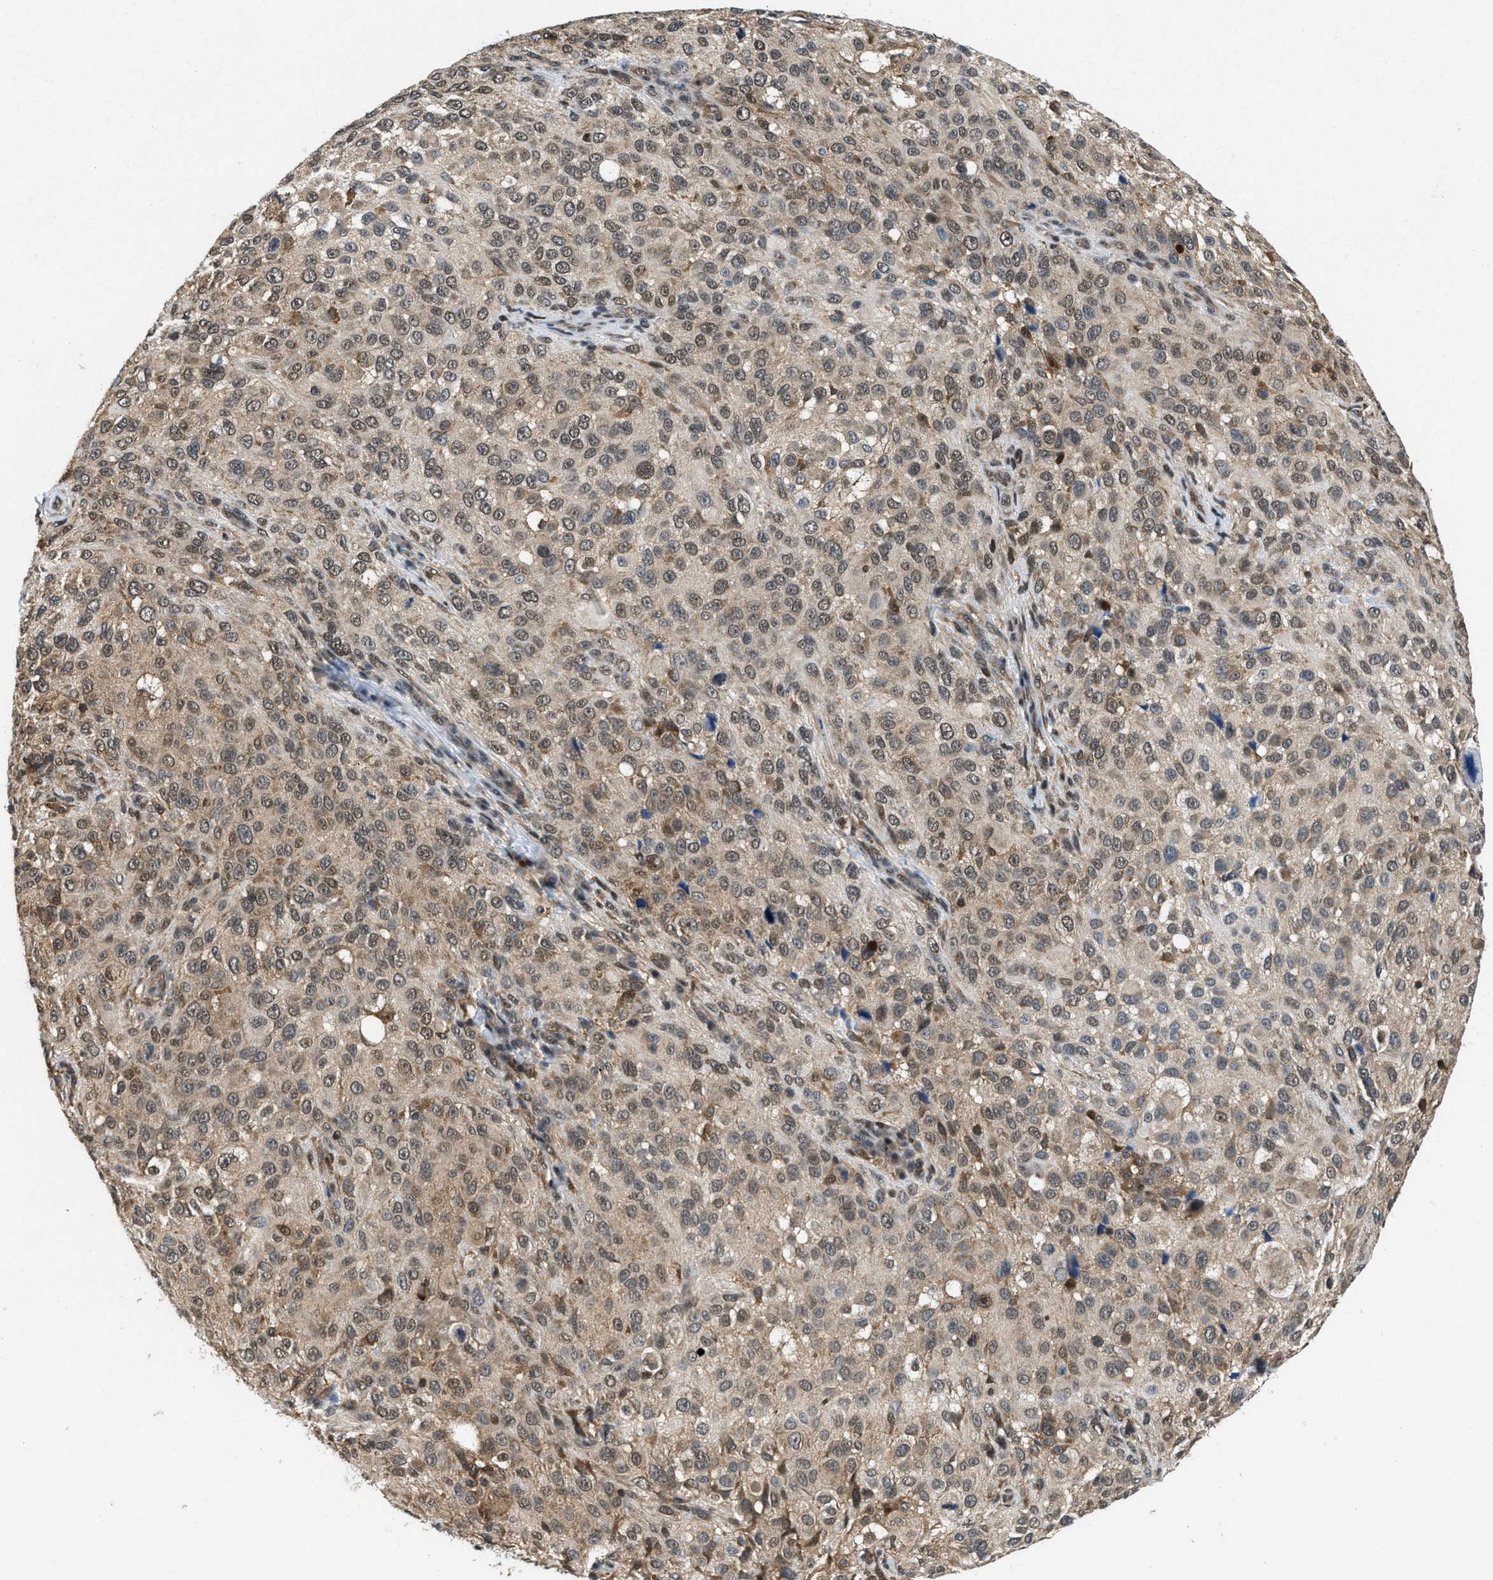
{"staining": {"intensity": "weak", "quantity": "25%-75%", "location": "nuclear"}, "tissue": "melanoma", "cell_type": "Tumor cells", "image_type": "cancer", "snomed": [{"axis": "morphology", "description": "Necrosis, NOS"}, {"axis": "morphology", "description": "Malignant melanoma, NOS"}, {"axis": "topography", "description": "Skin"}], "caption": "Brown immunohistochemical staining in melanoma demonstrates weak nuclear positivity in approximately 25%-75% of tumor cells.", "gene": "ATF7IP", "patient": {"sex": "female", "age": 87}}